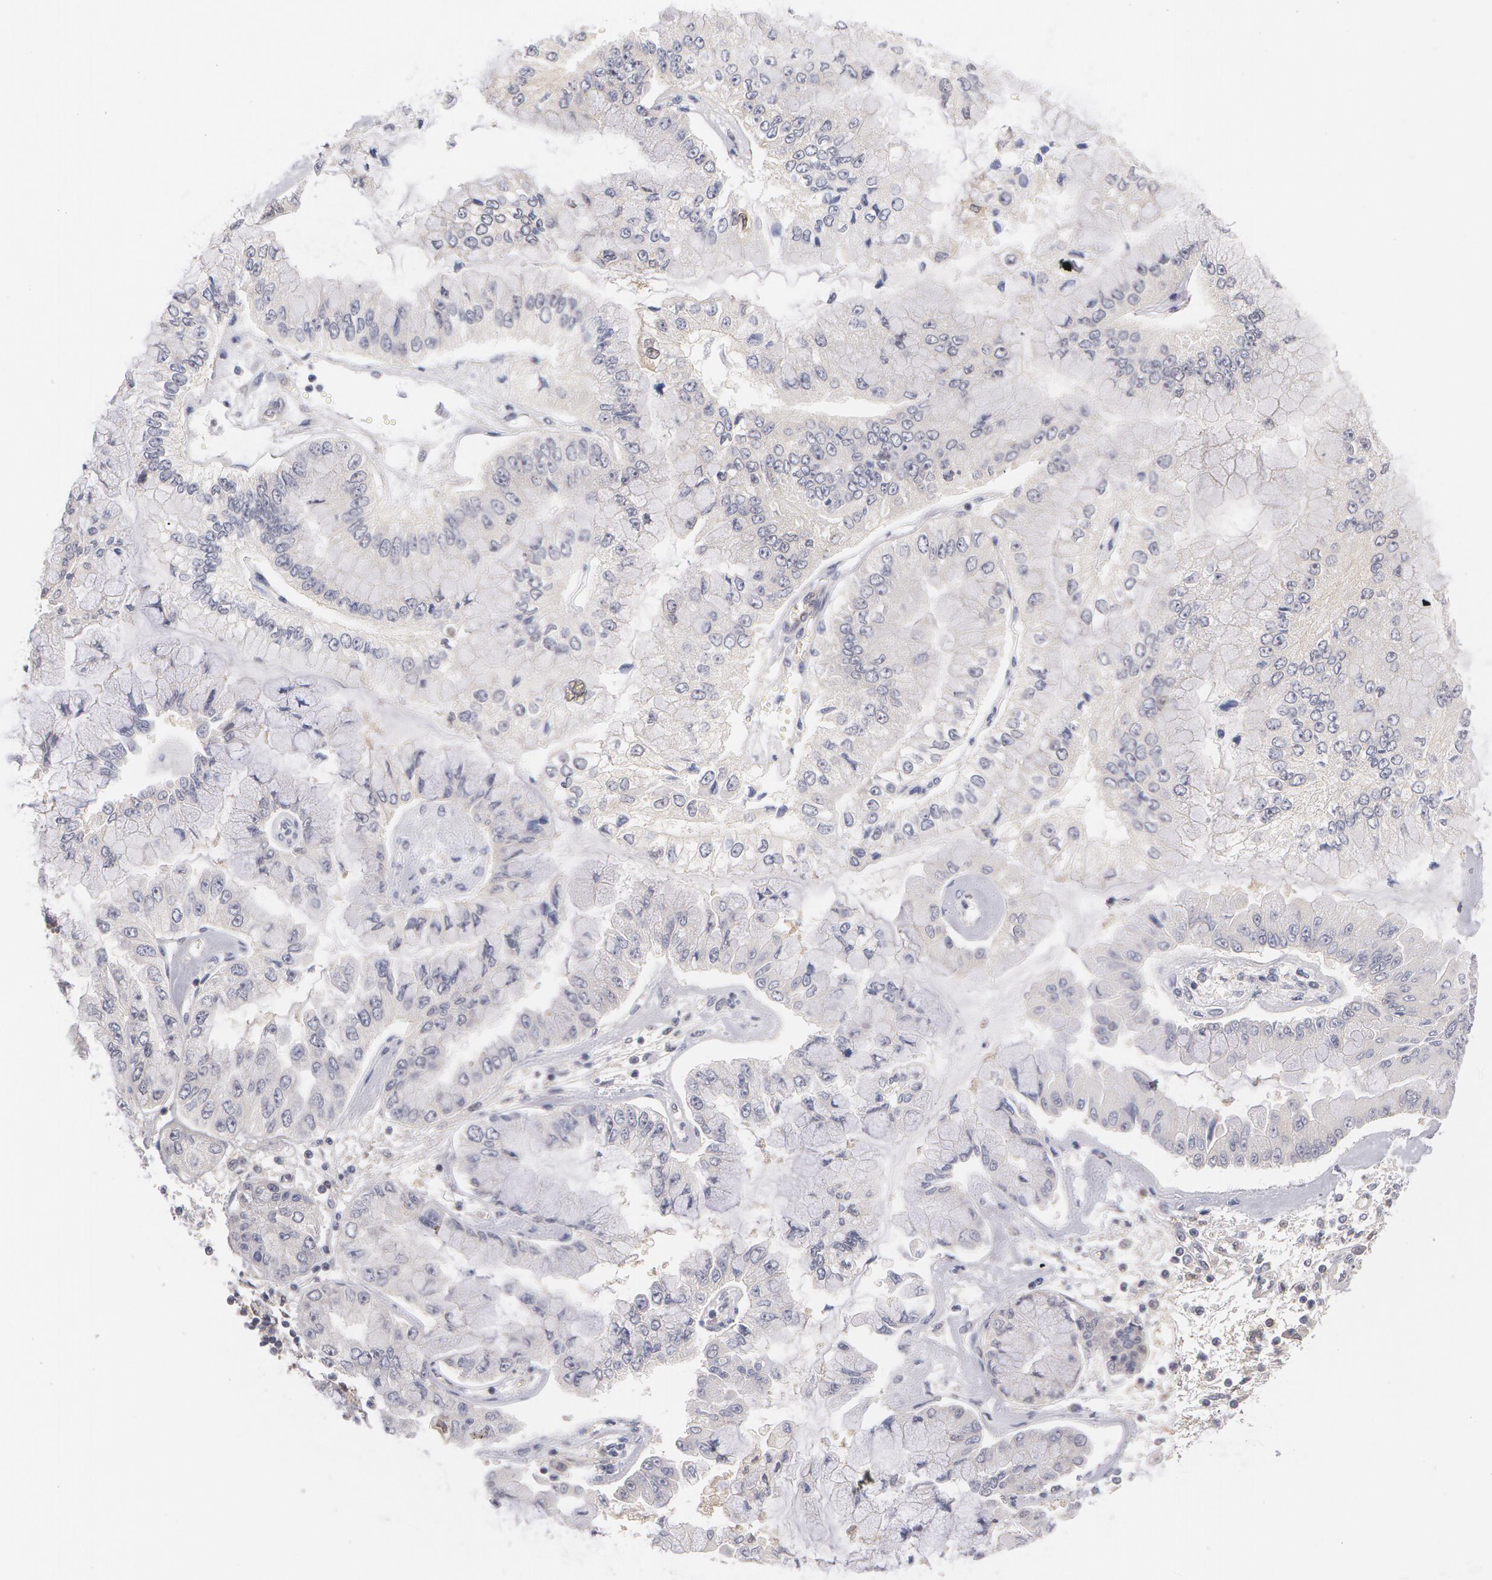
{"staining": {"intensity": "negative", "quantity": "none", "location": "none"}, "tissue": "liver cancer", "cell_type": "Tumor cells", "image_type": "cancer", "snomed": [{"axis": "morphology", "description": "Cholangiocarcinoma"}, {"axis": "topography", "description": "Liver"}], "caption": "Tumor cells are negative for brown protein staining in liver cancer (cholangiocarcinoma).", "gene": "TXNRD1", "patient": {"sex": "female", "age": 79}}